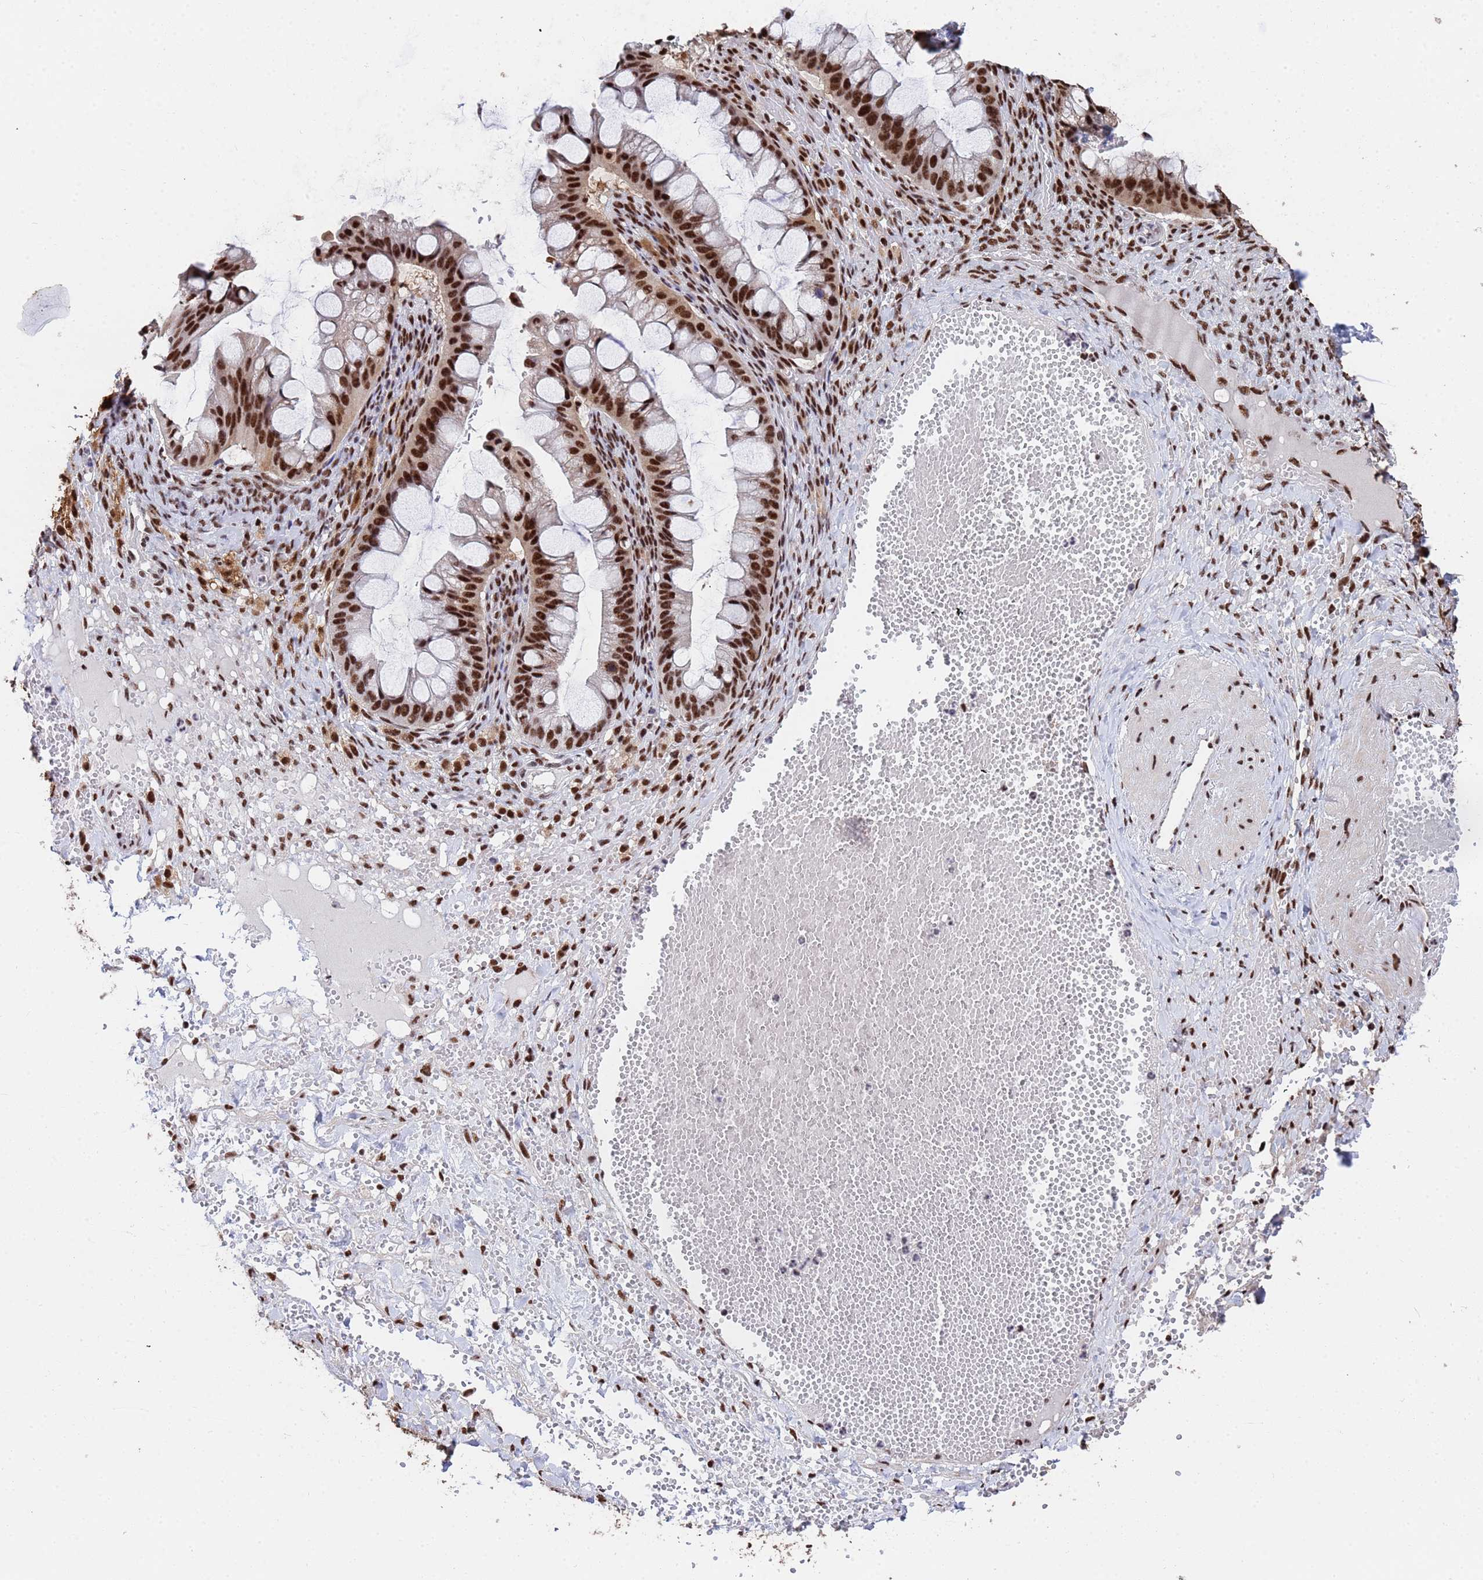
{"staining": {"intensity": "strong", "quantity": ">75%", "location": "nuclear"}, "tissue": "ovarian cancer", "cell_type": "Tumor cells", "image_type": "cancer", "snomed": [{"axis": "morphology", "description": "Cystadenocarcinoma, mucinous, NOS"}, {"axis": "topography", "description": "Ovary"}], "caption": "A brown stain labels strong nuclear positivity of a protein in mucinous cystadenocarcinoma (ovarian) tumor cells.", "gene": "SF3B2", "patient": {"sex": "female", "age": 73}}